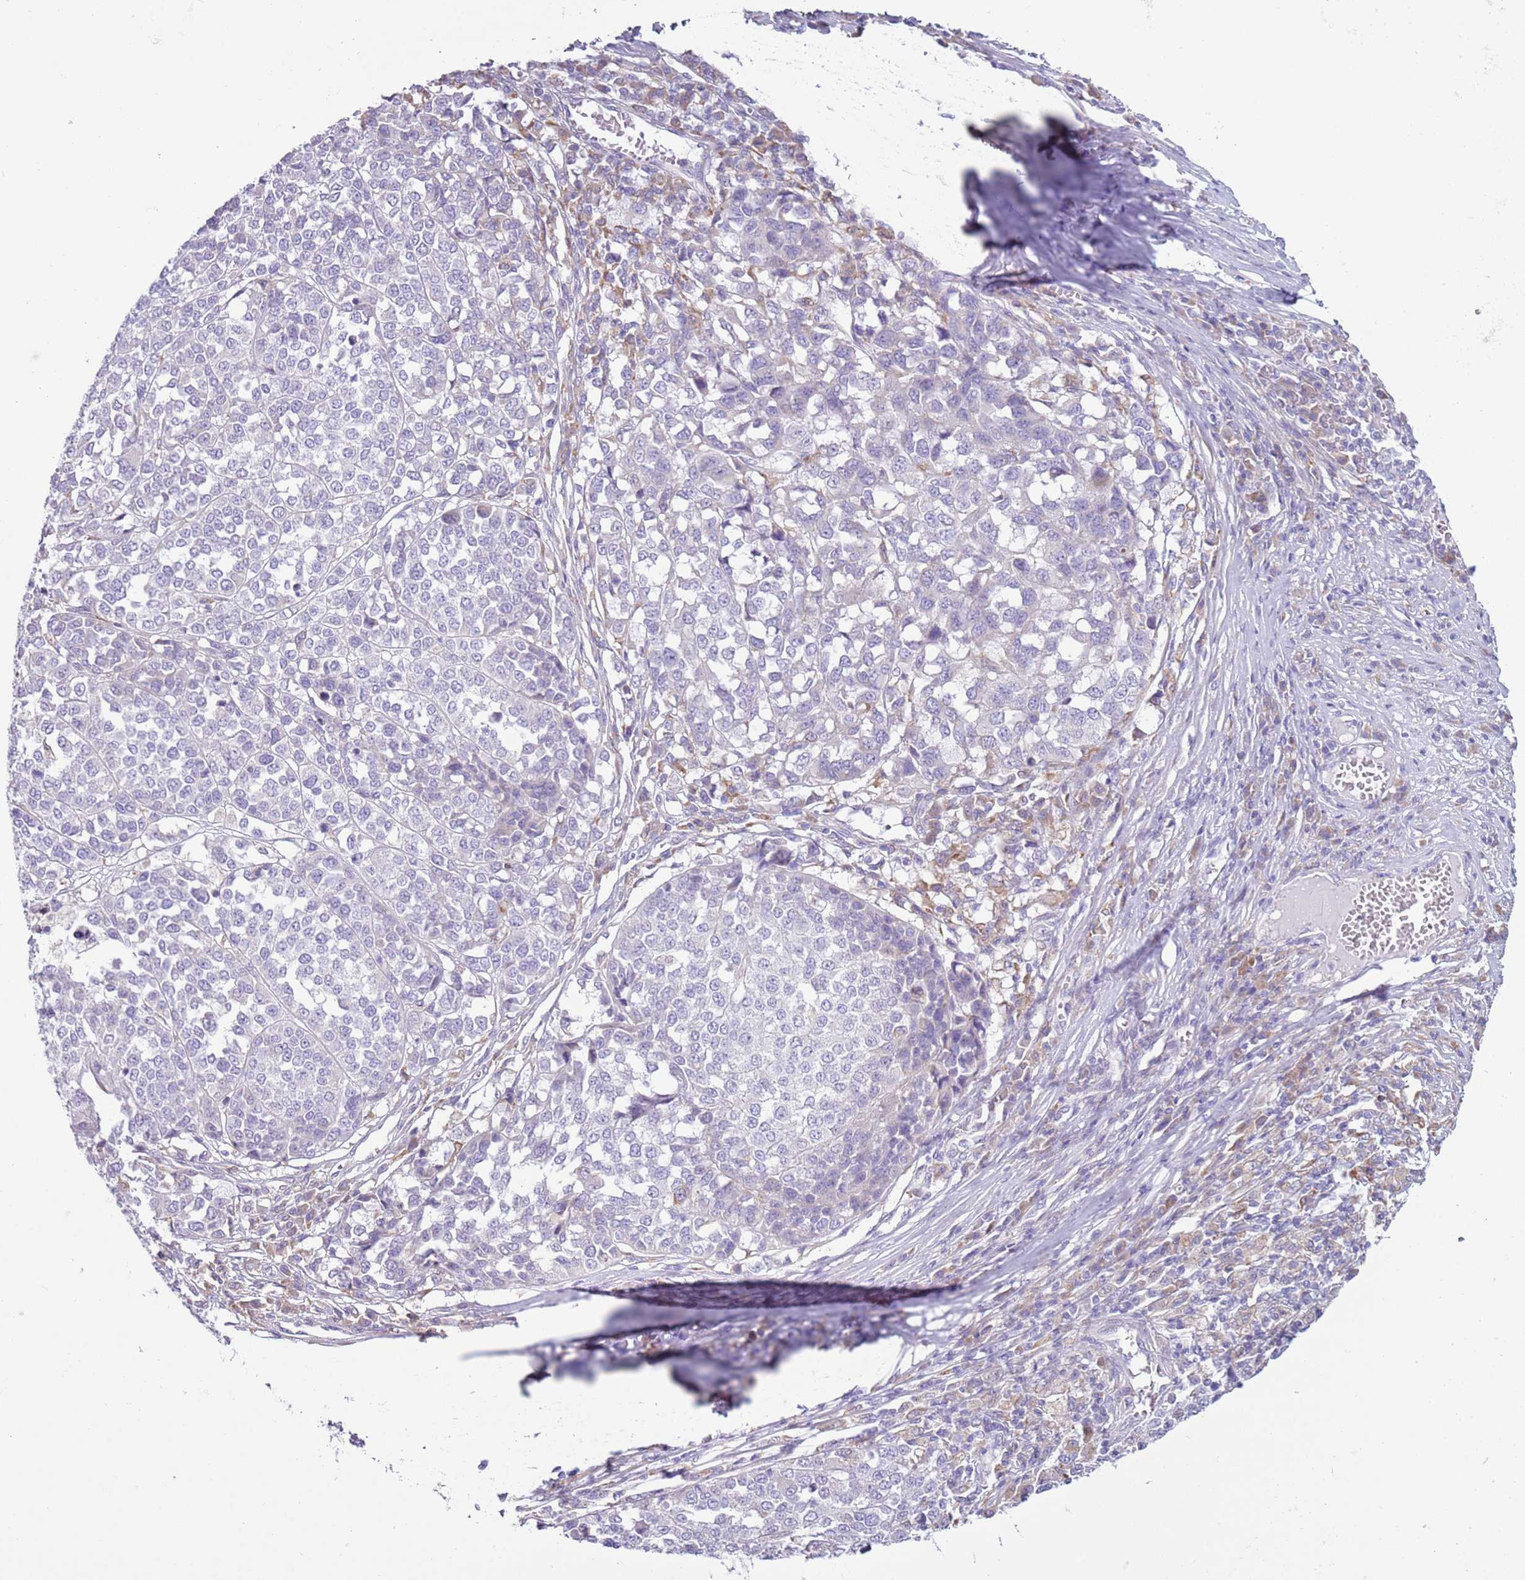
{"staining": {"intensity": "negative", "quantity": "none", "location": "none"}, "tissue": "melanoma", "cell_type": "Tumor cells", "image_type": "cancer", "snomed": [{"axis": "morphology", "description": "Malignant melanoma, Metastatic site"}, {"axis": "topography", "description": "Lymph node"}], "caption": "Immunohistochemistry micrograph of malignant melanoma (metastatic site) stained for a protein (brown), which demonstrates no staining in tumor cells. The staining was performed using DAB (3,3'-diaminobenzidine) to visualize the protein expression in brown, while the nuclei were stained in blue with hematoxylin (Magnification: 20x).", "gene": "OAF", "patient": {"sex": "male", "age": 44}}